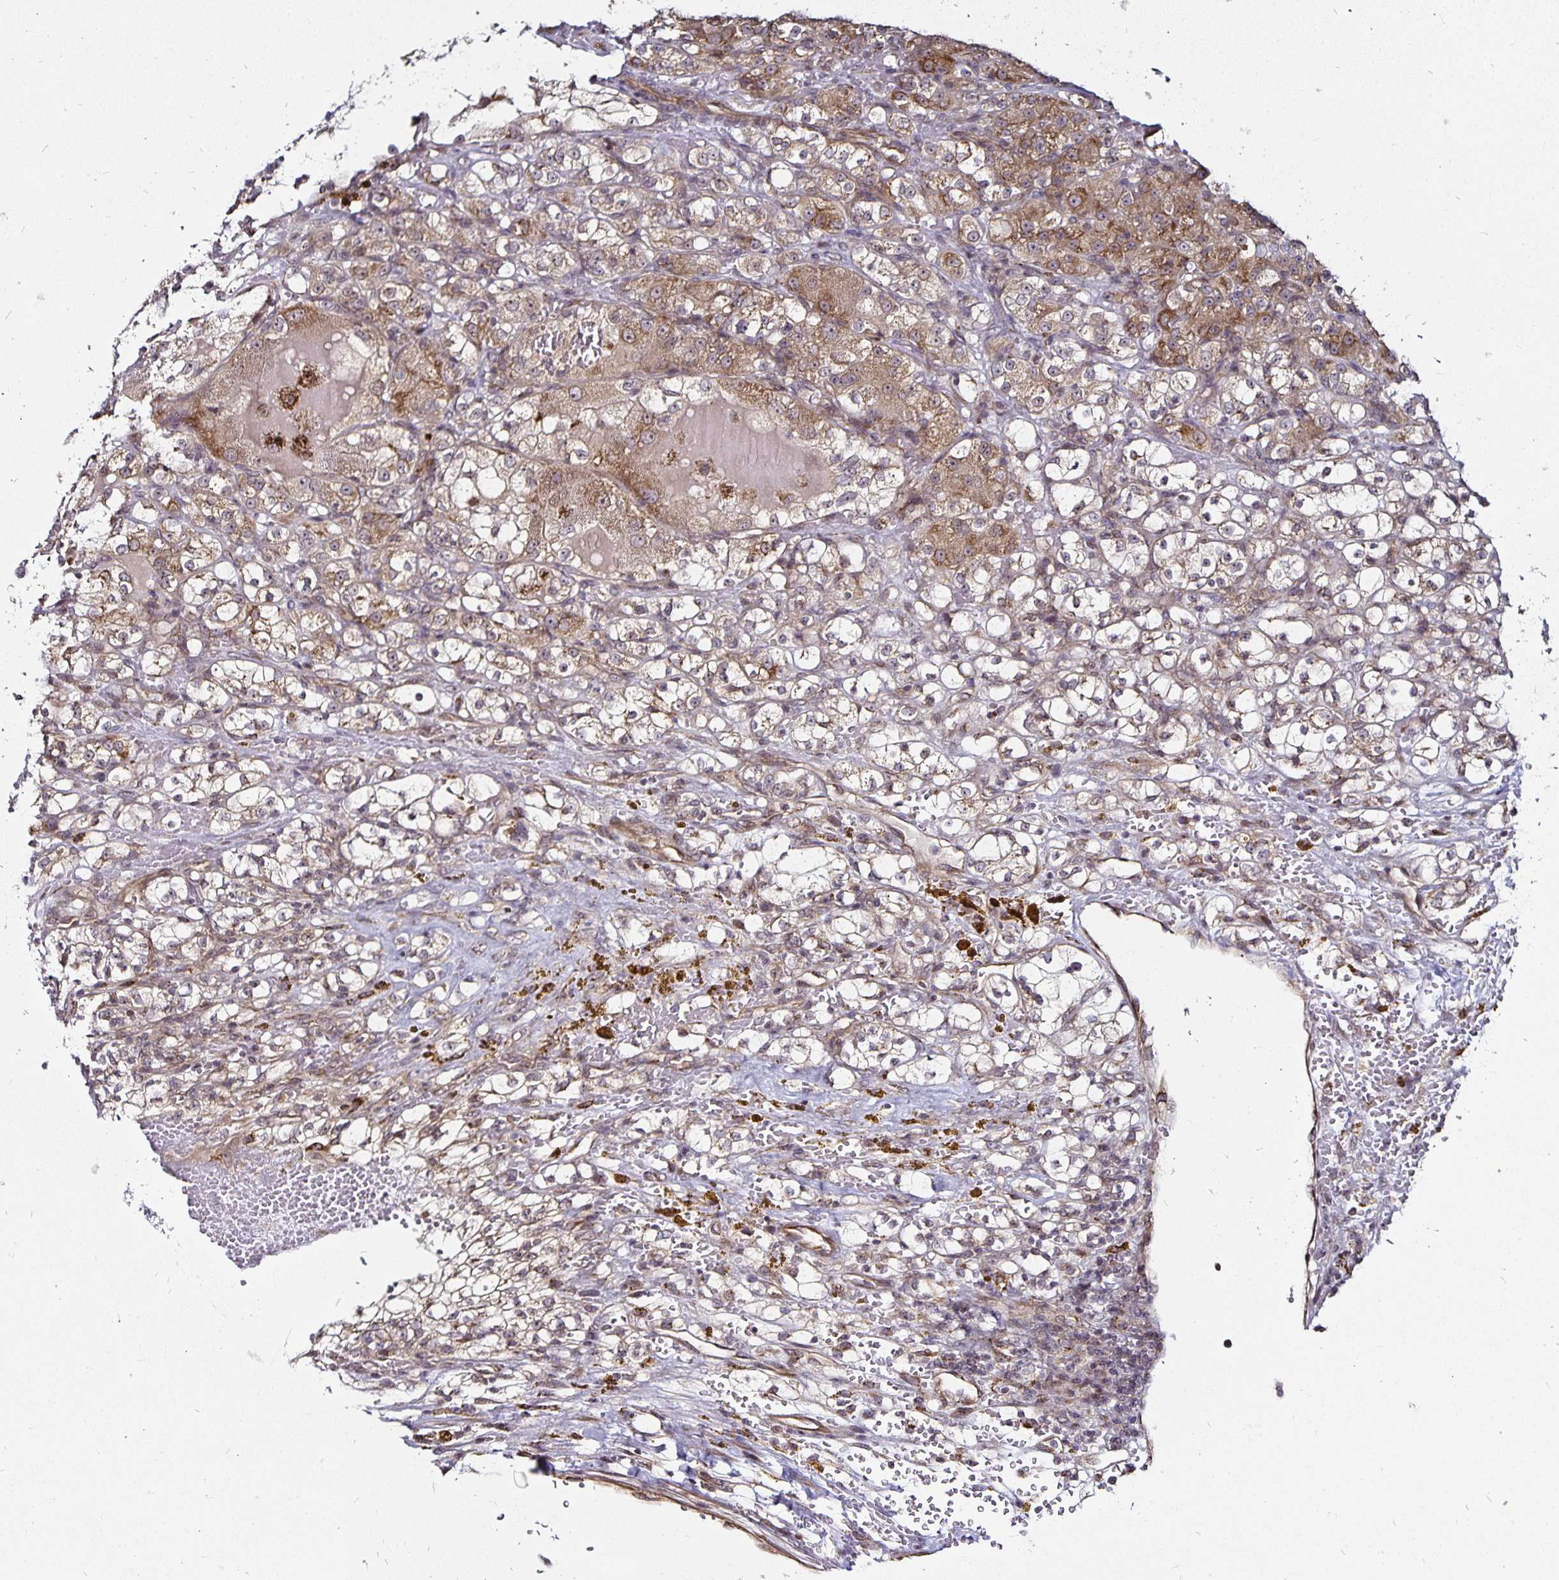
{"staining": {"intensity": "weak", "quantity": ">75%", "location": "cytoplasmic/membranous"}, "tissue": "renal cancer", "cell_type": "Tumor cells", "image_type": "cancer", "snomed": [{"axis": "morphology", "description": "Normal tissue, NOS"}, {"axis": "morphology", "description": "Adenocarcinoma, NOS"}, {"axis": "topography", "description": "Kidney"}], "caption": "Renal adenocarcinoma stained with DAB (3,3'-diaminobenzidine) immunohistochemistry (IHC) displays low levels of weak cytoplasmic/membranous expression in approximately >75% of tumor cells.", "gene": "CYP27A1", "patient": {"sex": "male", "age": 61}}